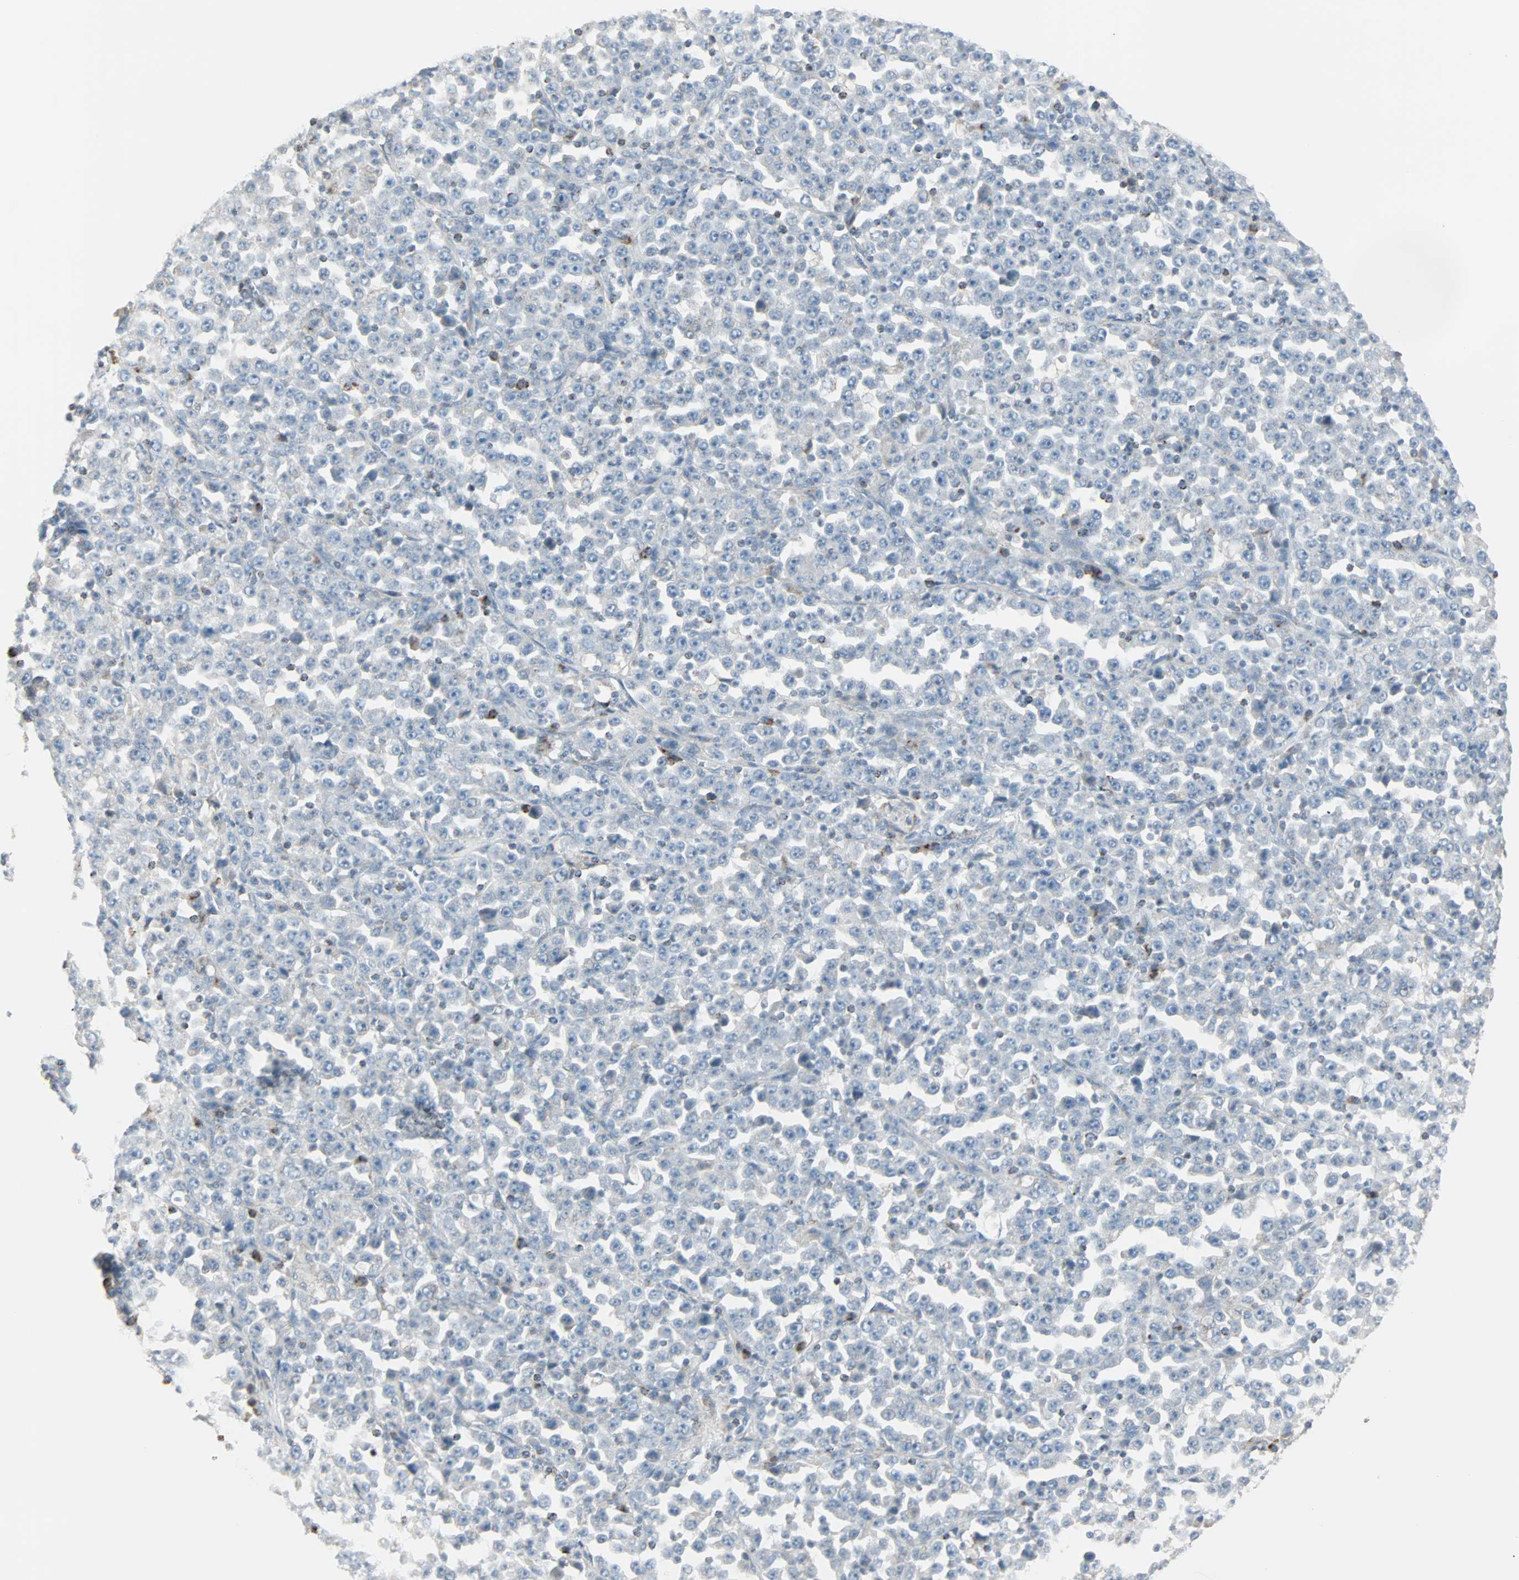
{"staining": {"intensity": "negative", "quantity": "none", "location": "none"}, "tissue": "stomach cancer", "cell_type": "Tumor cells", "image_type": "cancer", "snomed": [{"axis": "morphology", "description": "Normal tissue, NOS"}, {"axis": "morphology", "description": "Adenocarcinoma, NOS"}, {"axis": "topography", "description": "Stomach, upper"}, {"axis": "topography", "description": "Stomach"}], "caption": "There is no significant staining in tumor cells of adenocarcinoma (stomach).", "gene": "IDH2", "patient": {"sex": "male", "age": 59}}